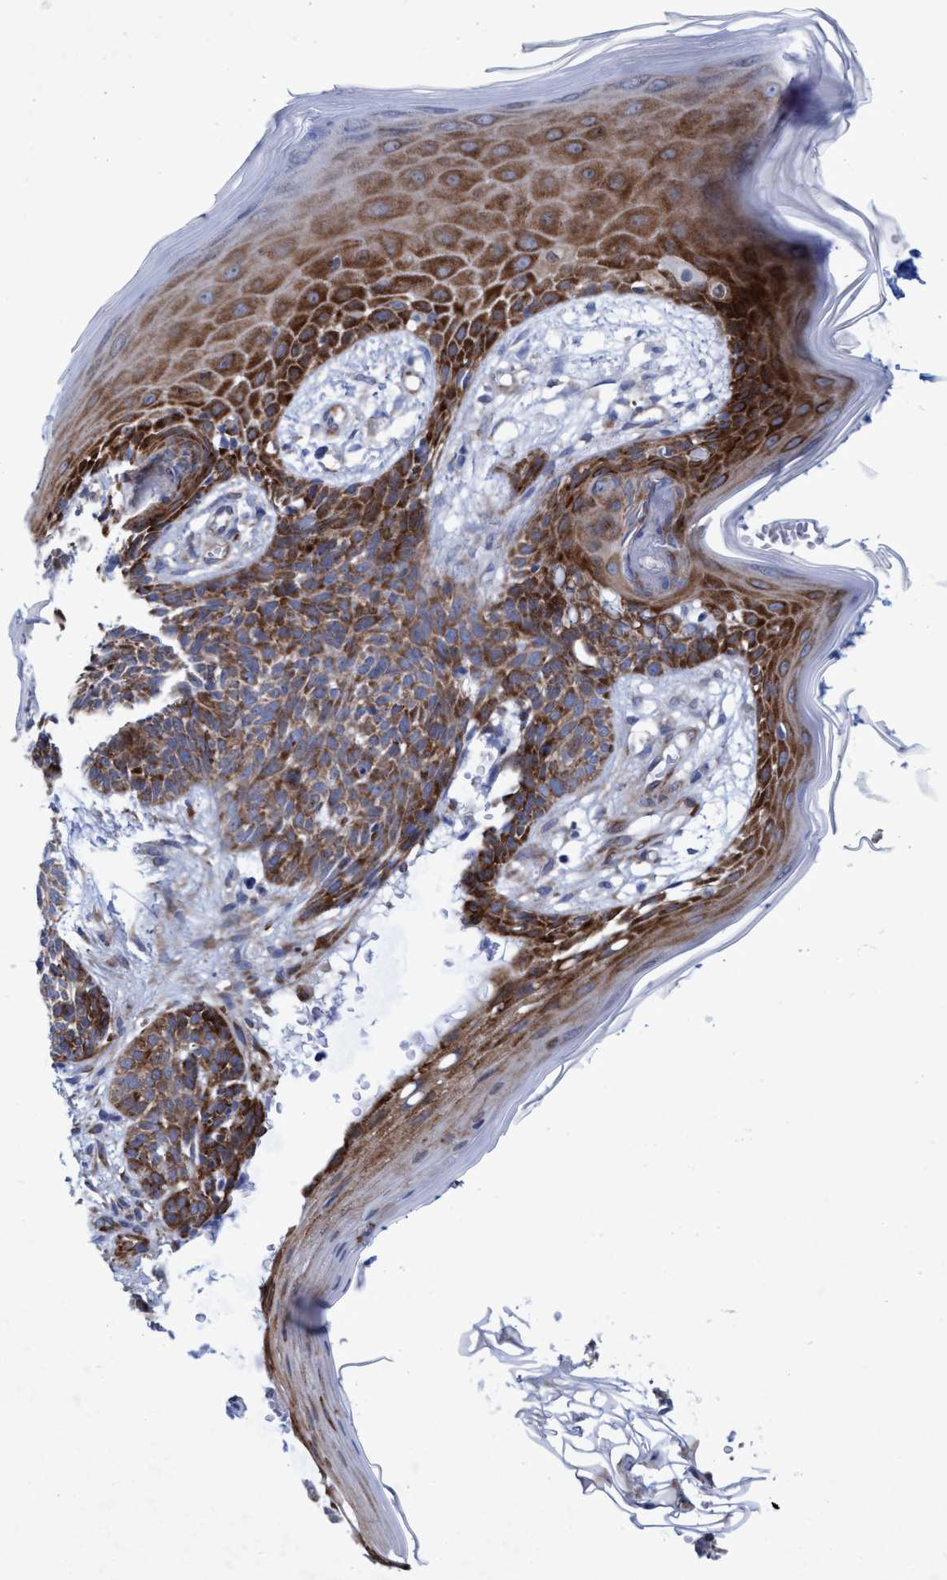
{"staining": {"intensity": "moderate", "quantity": ">75%", "location": "cytoplasmic/membranous"}, "tissue": "skin cancer", "cell_type": "Tumor cells", "image_type": "cancer", "snomed": [{"axis": "morphology", "description": "Basal cell carcinoma"}, {"axis": "topography", "description": "Skin"}], "caption": "Skin basal cell carcinoma was stained to show a protein in brown. There is medium levels of moderate cytoplasmic/membranous positivity in approximately >75% of tumor cells.", "gene": "R3HCC1", "patient": {"sex": "female", "age": 59}}